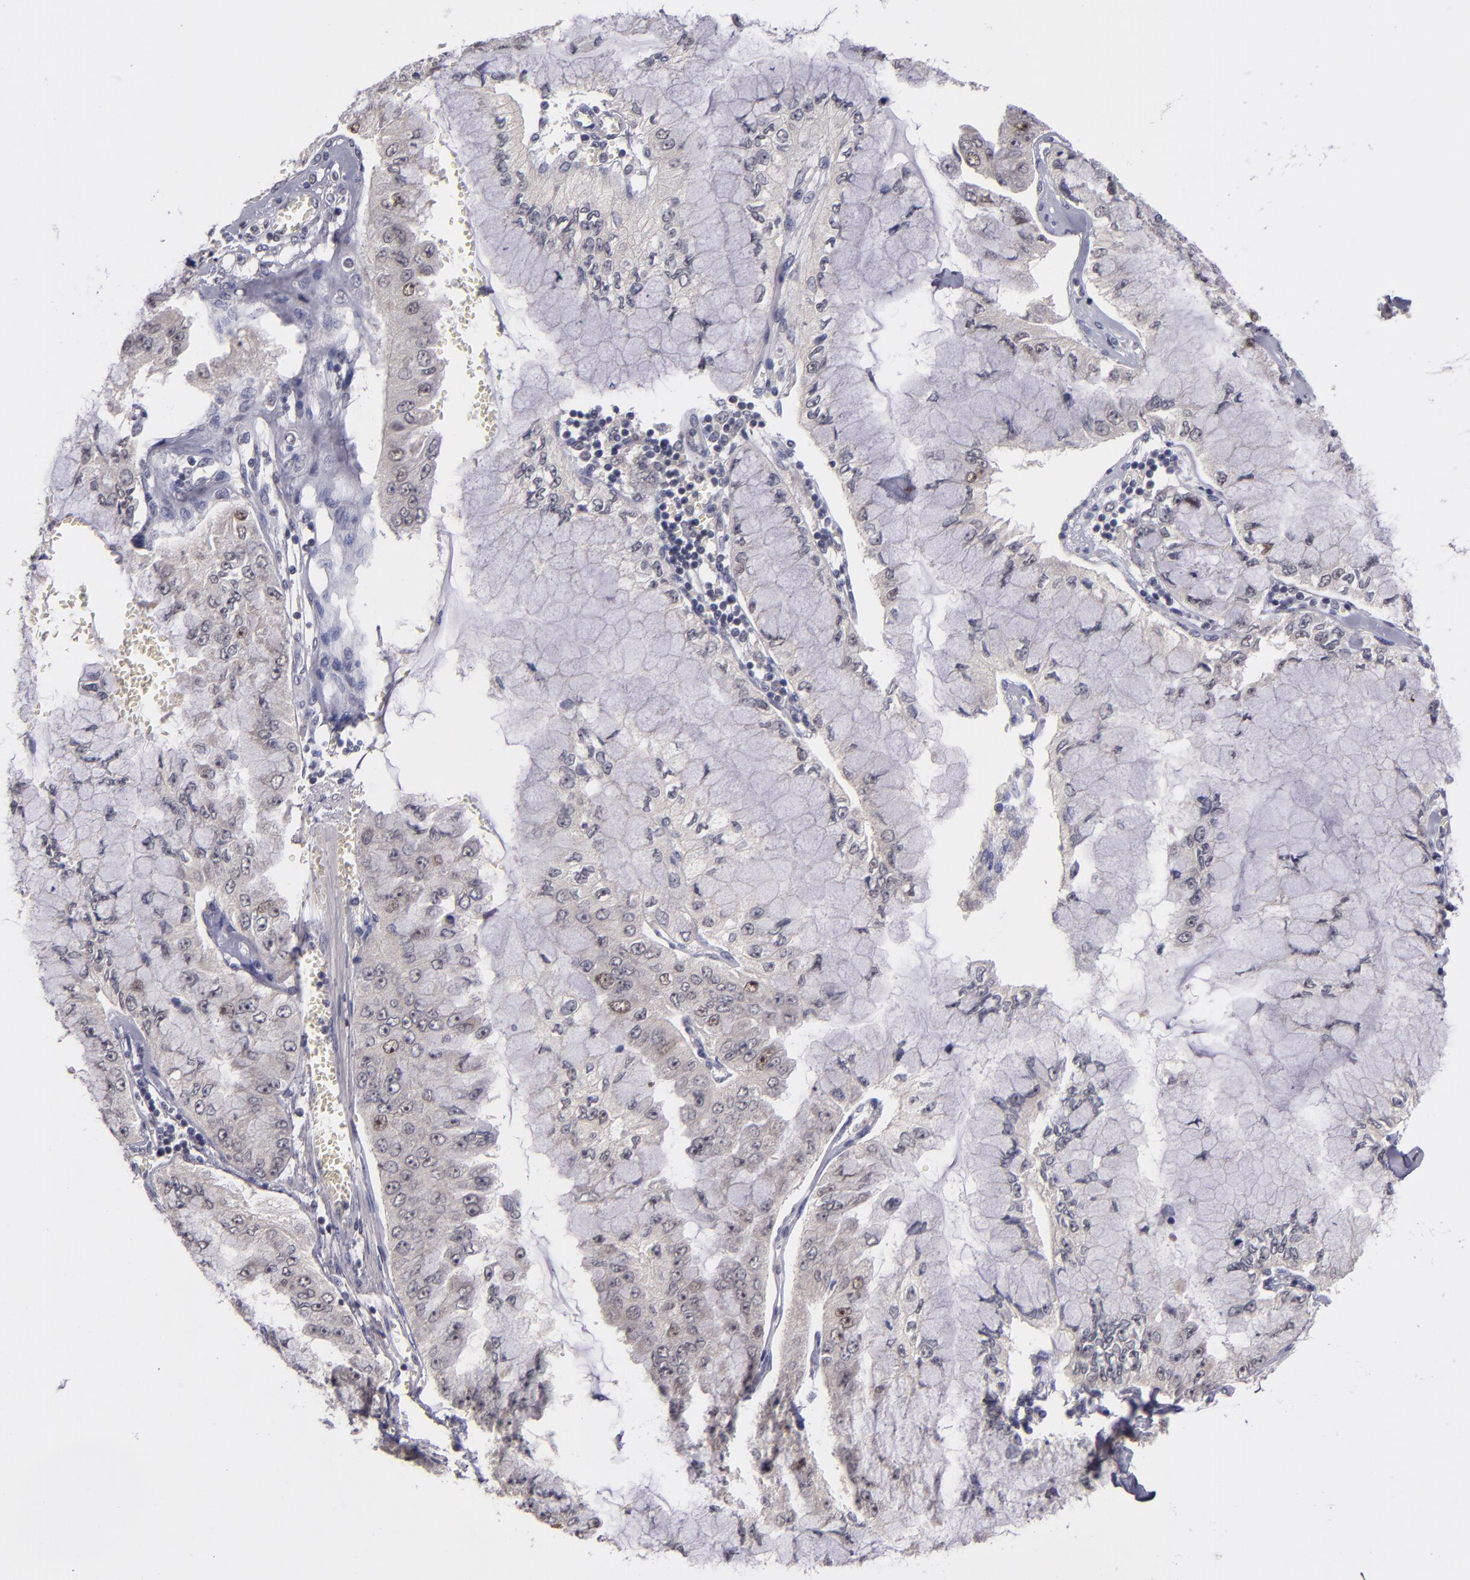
{"staining": {"intensity": "weak", "quantity": "<25%", "location": "nuclear"}, "tissue": "liver cancer", "cell_type": "Tumor cells", "image_type": "cancer", "snomed": [{"axis": "morphology", "description": "Cholangiocarcinoma"}, {"axis": "topography", "description": "Liver"}], "caption": "There is no significant staining in tumor cells of liver cholangiocarcinoma. (Brightfield microscopy of DAB IHC at high magnification).", "gene": "CDC7", "patient": {"sex": "female", "age": 79}}